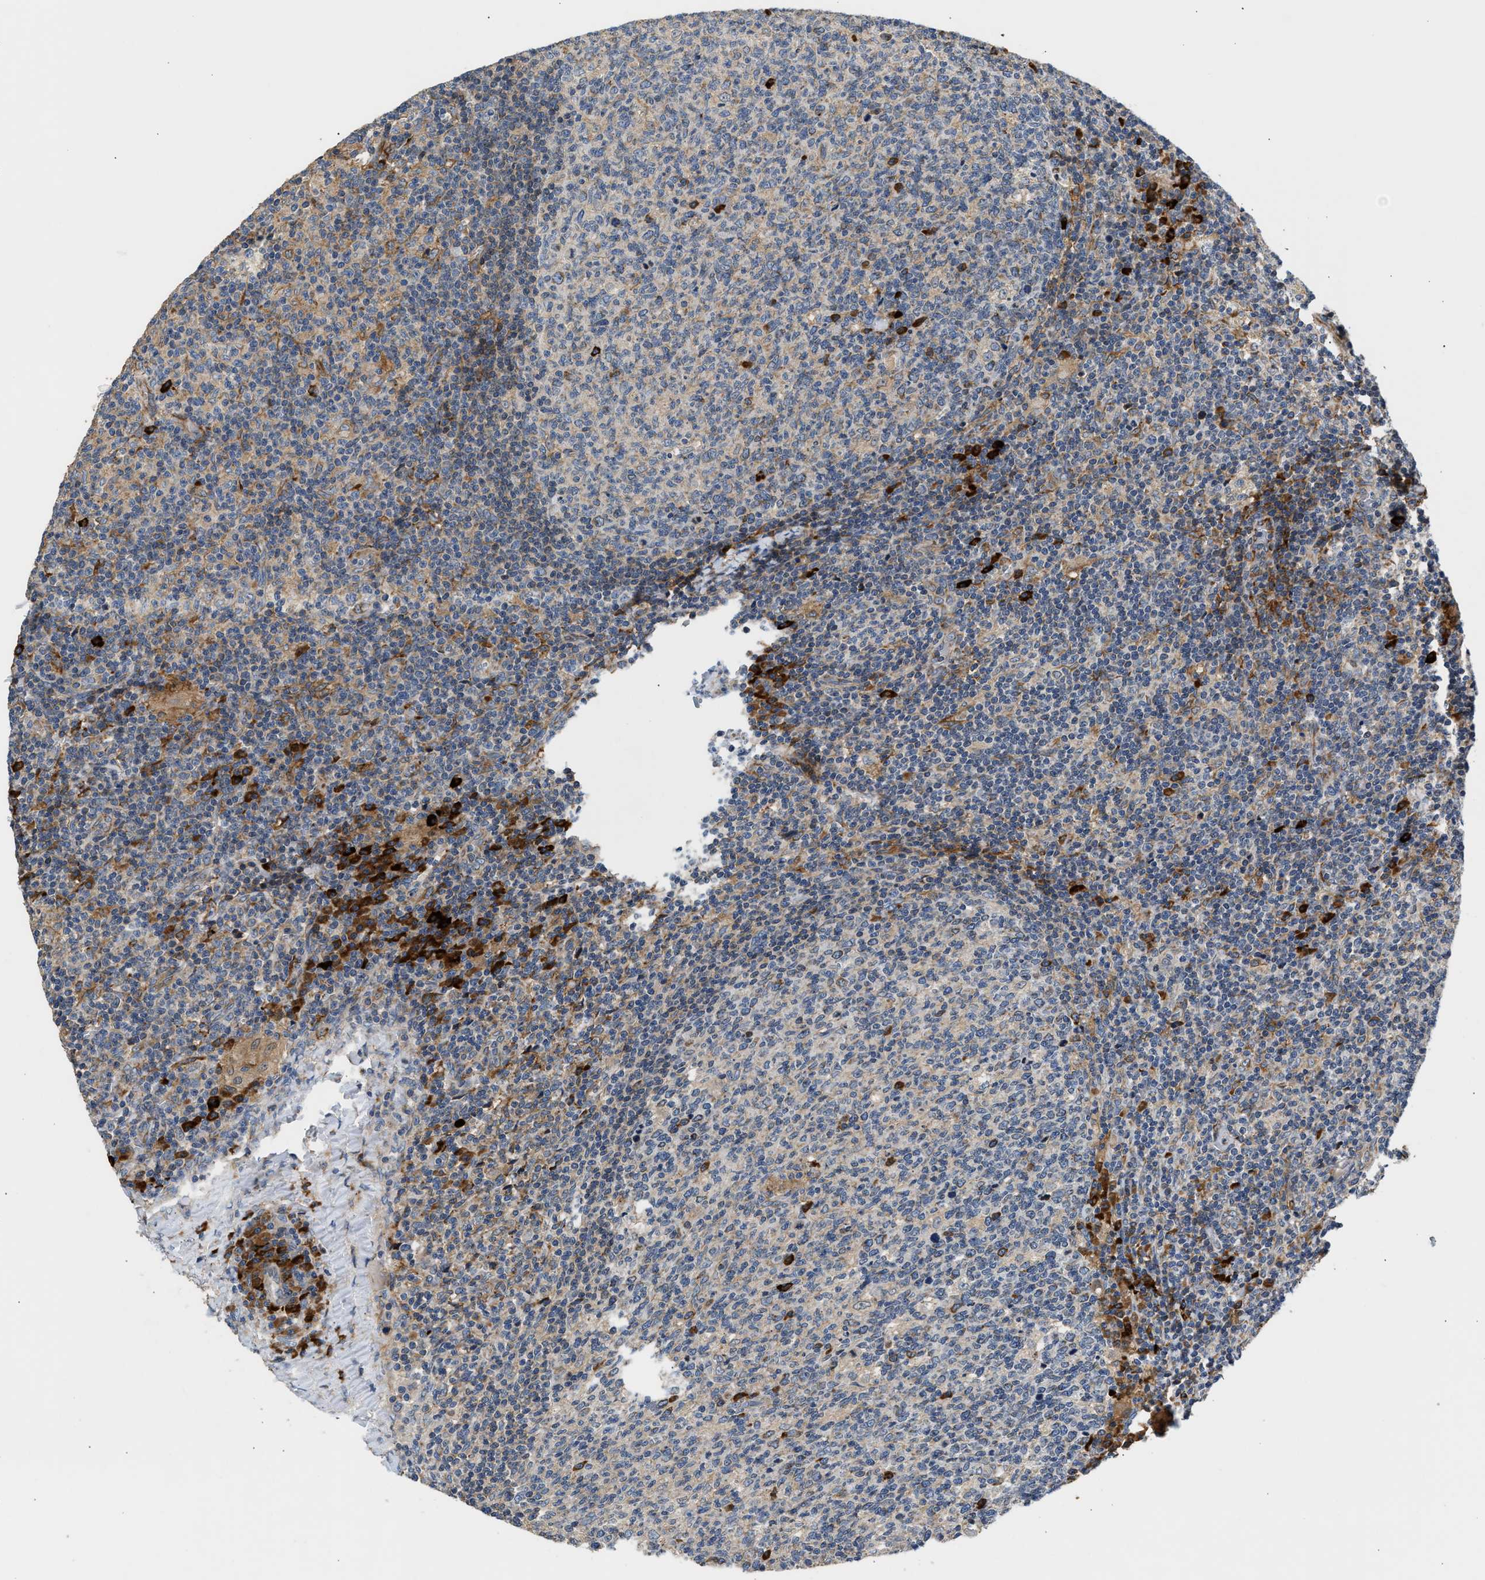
{"staining": {"intensity": "weak", "quantity": "<25%", "location": "cytoplasmic/membranous"}, "tissue": "lymph node", "cell_type": "Germinal center cells", "image_type": "normal", "snomed": [{"axis": "morphology", "description": "Normal tissue, NOS"}, {"axis": "morphology", "description": "Inflammation, NOS"}, {"axis": "topography", "description": "Lymph node"}], "caption": "This is an IHC histopathology image of unremarkable lymph node. There is no expression in germinal center cells.", "gene": "AMZ1", "patient": {"sex": "male", "age": 55}}